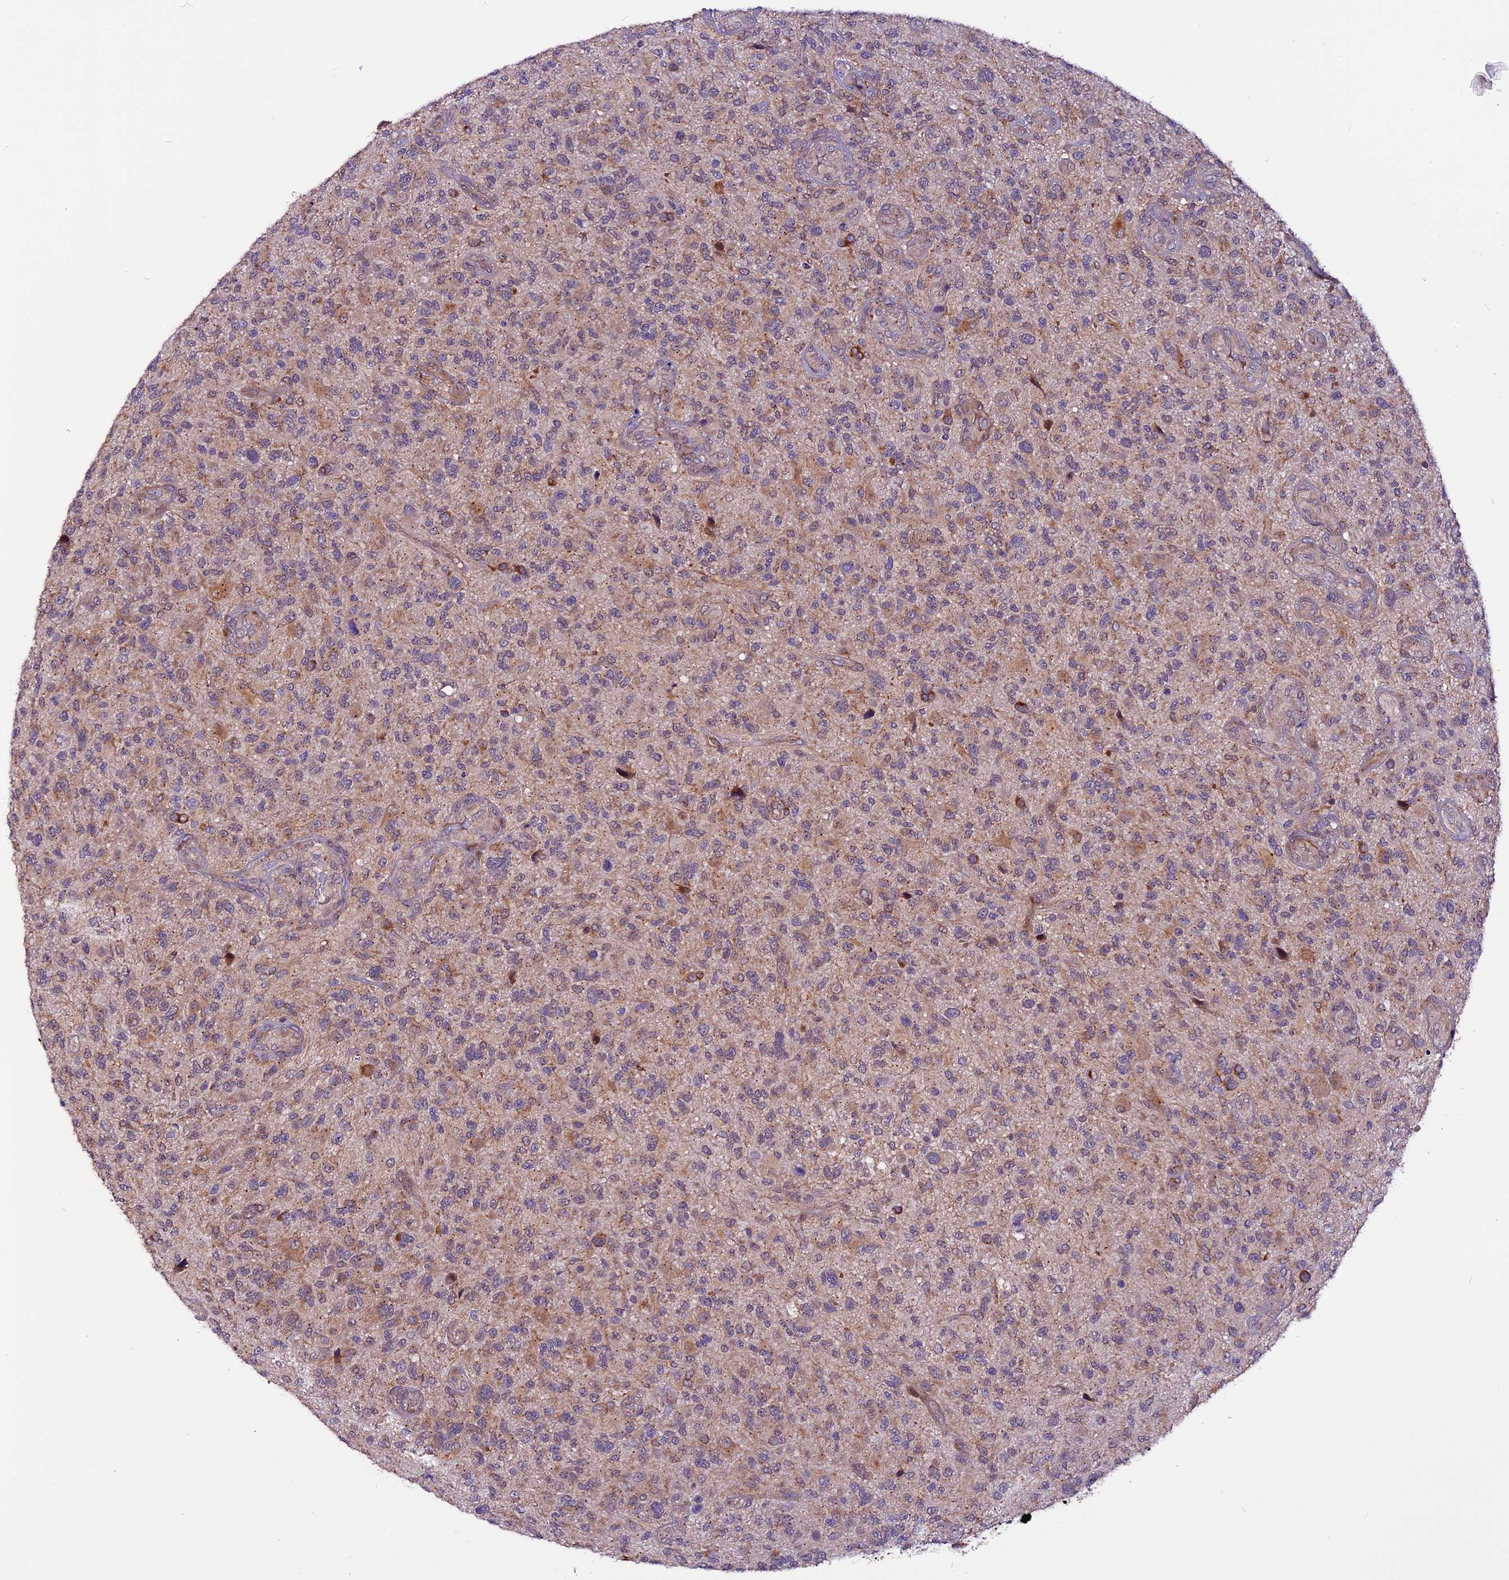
{"staining": {"intensity": "moderate", "quantity": "25%-75%", "location": "cytoplasmic/membranous"}, "tissue": "glioma", "cell_type": "Tumor cells", "image_type": "cancer", "snomed": [{"axis": "morphology", "description": "Glioma, malignant, High grade"}, {"axis": "topography", "description": "Brain"}], "caption": "An image showing moderate cytoplasmic/membranous expression in about 25%-75% of tumor cells in glioma, as visualized by brown immunohistochemical staining.", "gene": "RINL", "patient": {"sex": "male", "age": 47}}